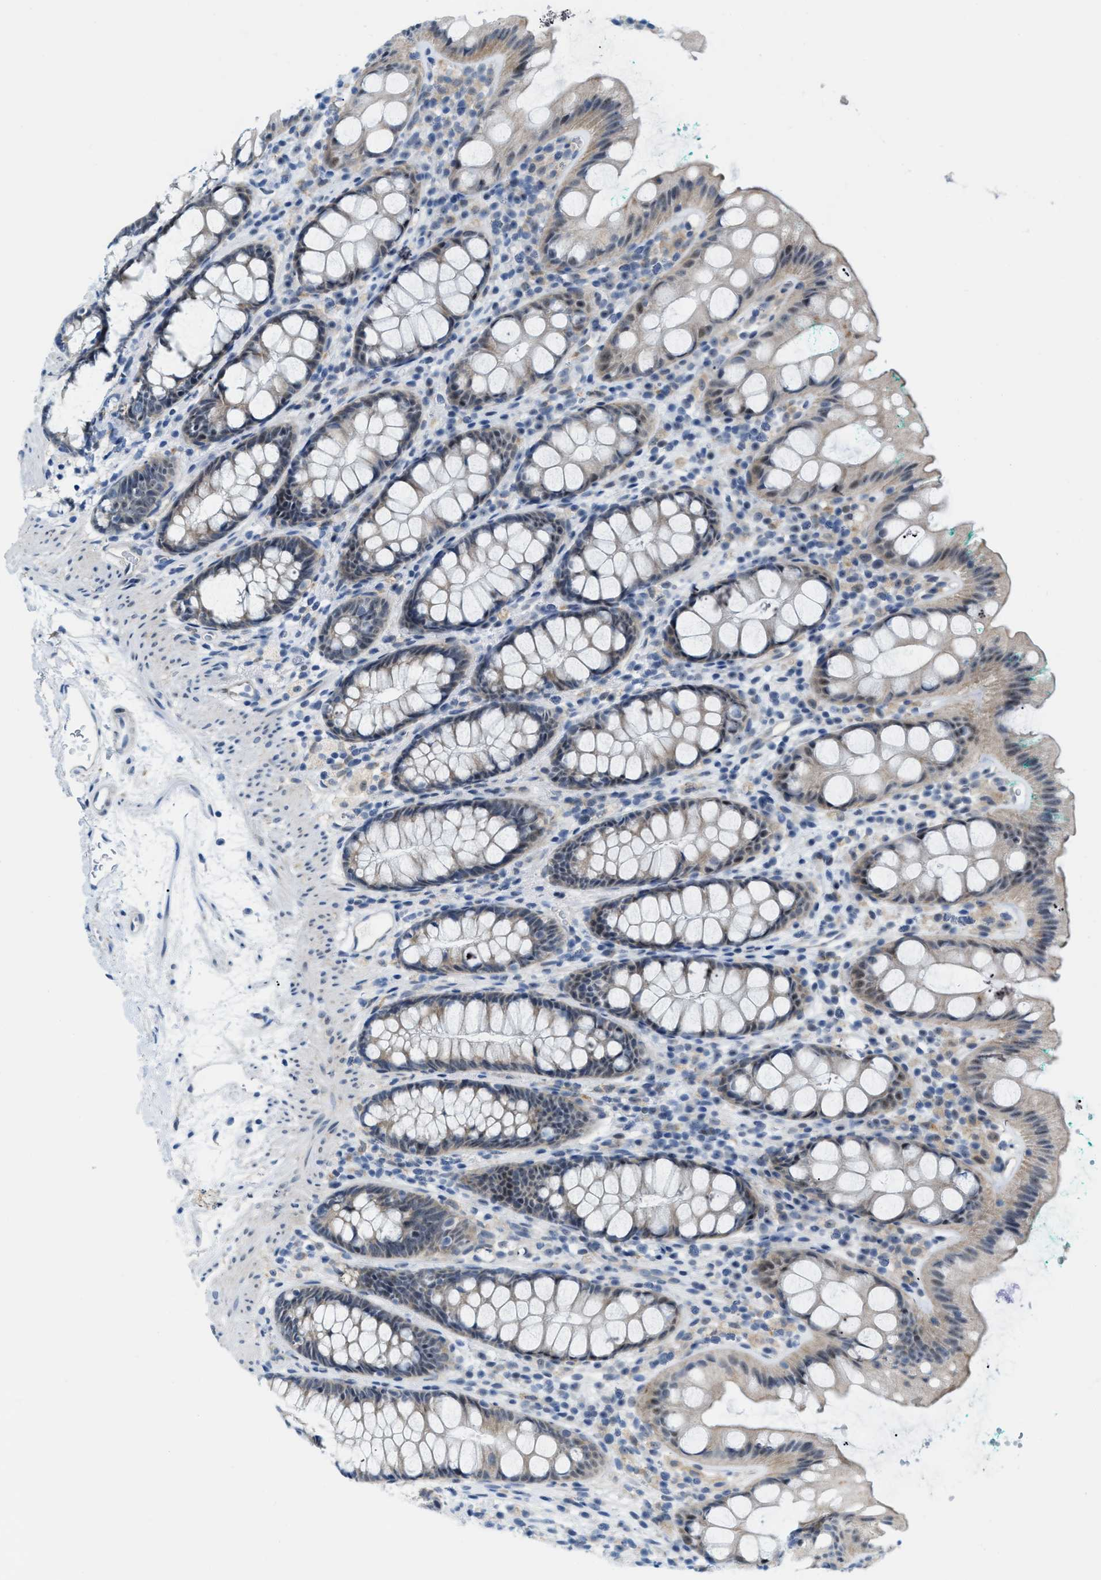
{"staining": {"intensity": "weak", "quantity": "<25%", "location": "nuclear"}, "tissue": "rectum", "cell_type": "Glandular cells", "image_type": "normal", "snomed": [{"axis": "morphology", "description": "Normal tissue, NOS"}, {"axis": "topography", "description": "Rectum"}], "caption": "This is an immunohistochemistry (IHC) photomicrograph of benign rectum. There is no expression in glandular cells.", "gene": "PHRF1", "patient": {"sex": "female", "age": 65}}